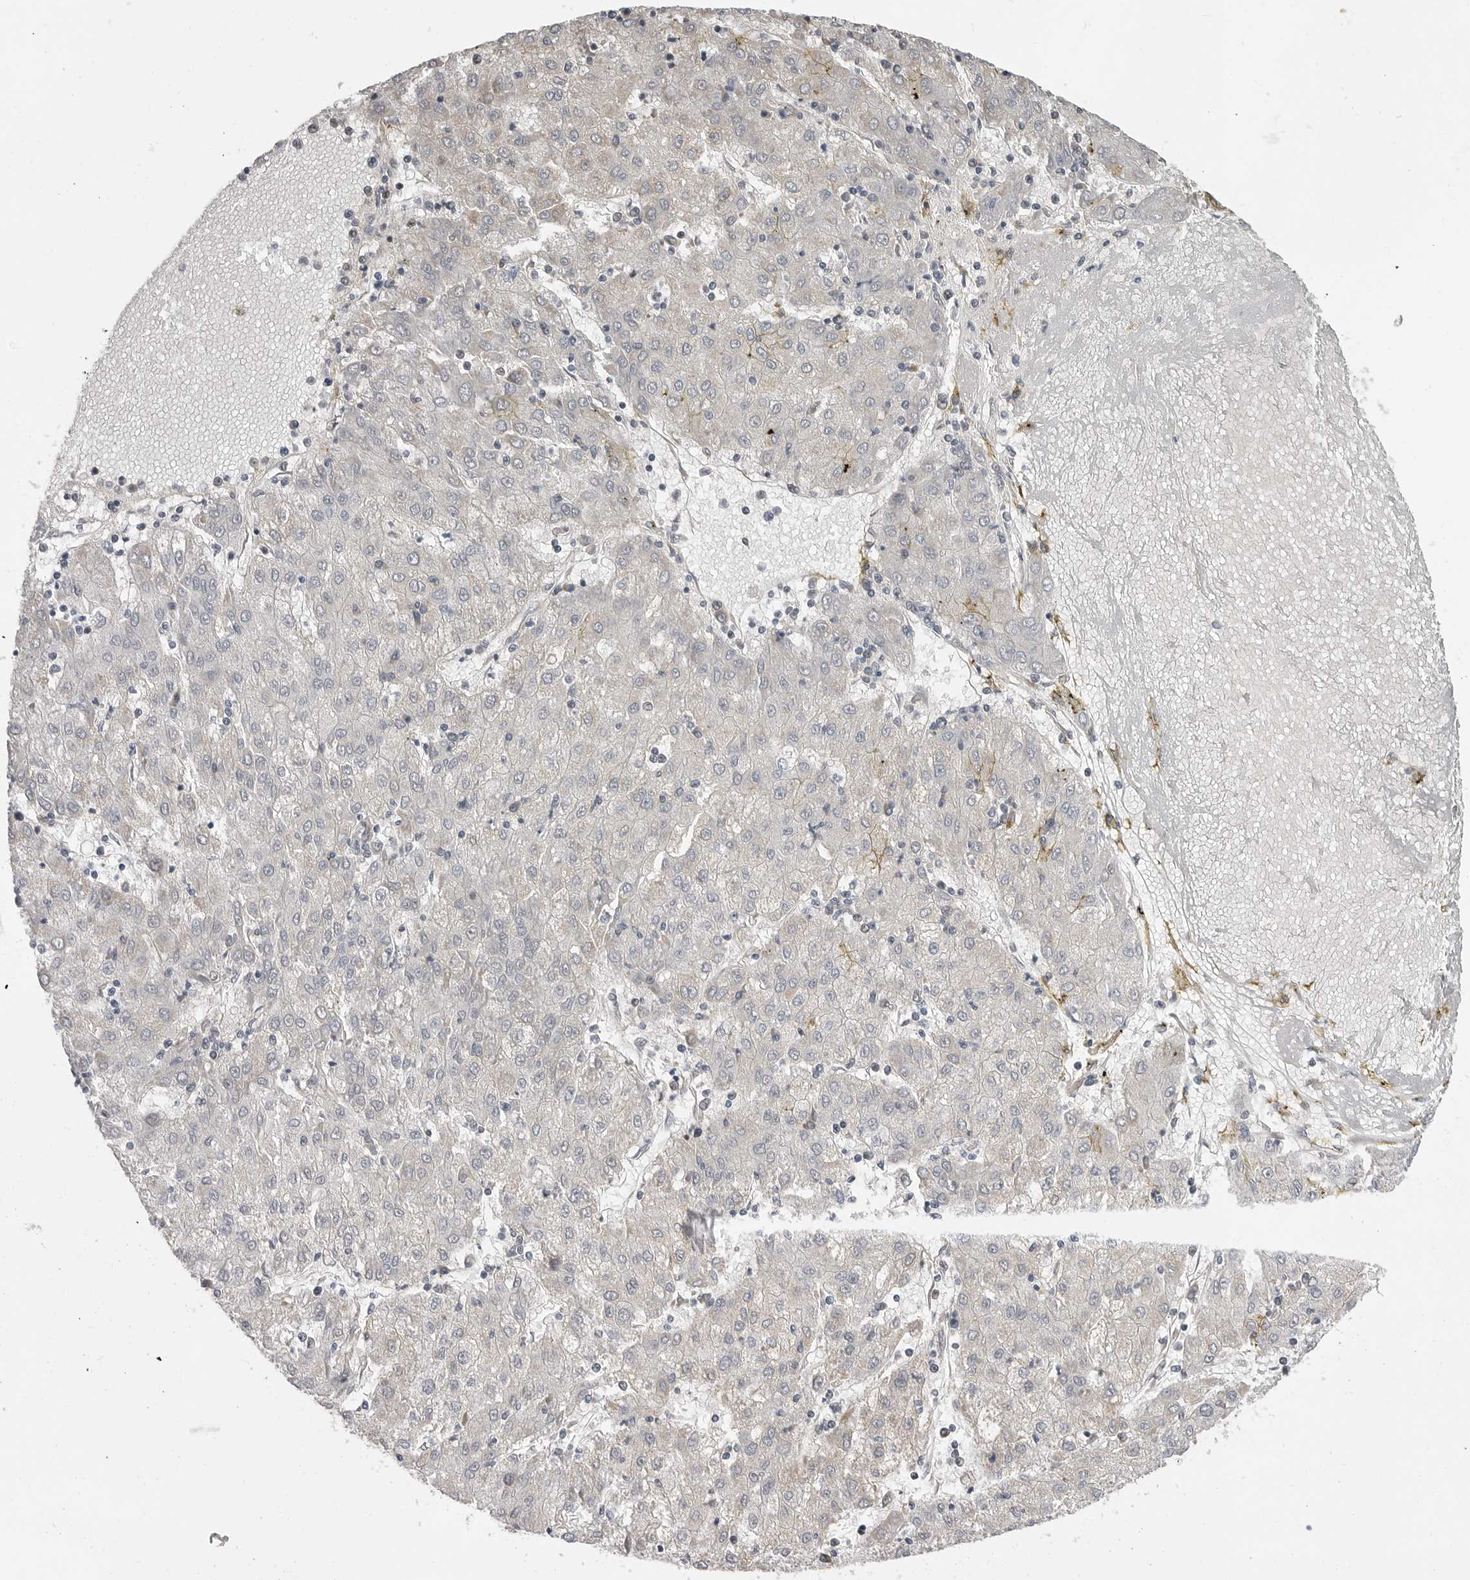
{"staining": {"intensity": "negative", "quantity": "none", "location": "none"}, "tissue": "liver cancer", "cell_type": "Tumor cells", "image_type": "cancer", "snomed": [{"axis": "morphology", "description": "Carcinoma, Hepatocellular, NOS"}, {"axis": "topography", "description": "Liver"}], "caption": "Protein analysis of liver hepatocellular carcinoma exhibits no significant positivity in tumor cells.", "gene": "SMARCC1", "patient": {"sex": "male", "age": 72}}